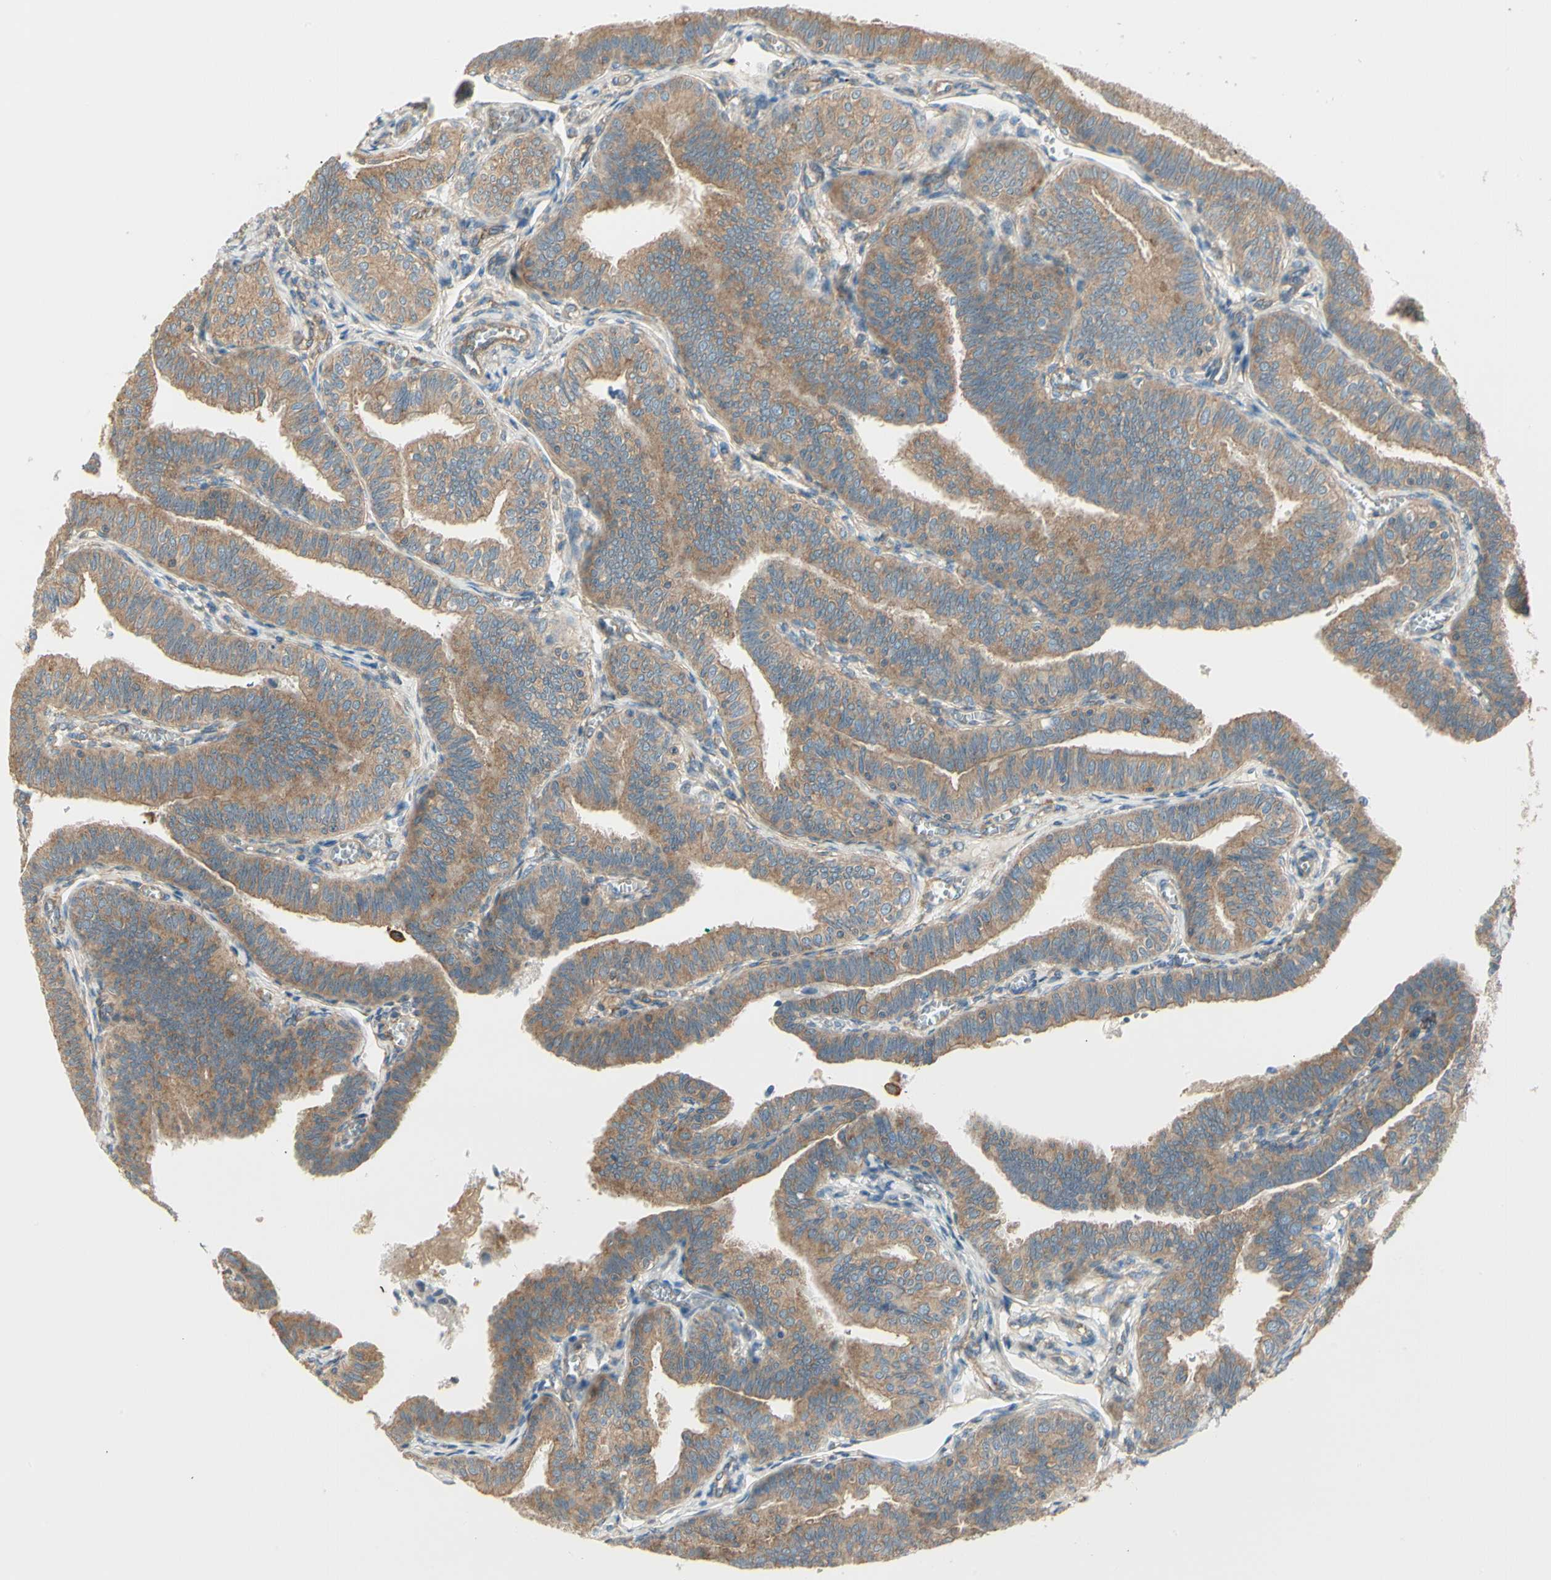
{"staining": {"intensity": "weak", "quantity": ">75%", "location": "cytoplasmic/membranous"}, "tissue": "fallopian tube", "cell_type": "Glandular cells", "image_type": "normal", "snomed": [{"axis": "morphology", "description": "Normal tissue, NOS"}, {"axis": "topography", "description": "Fallopian tube"}], "caption": "Protein staining of normal fallopian tube demonstrates weak cytoplasmic/membranous expression in approximately >75% of glandular cells.", "gene": "AGFG1", "patient": {"sex": "female", "age": 46}}